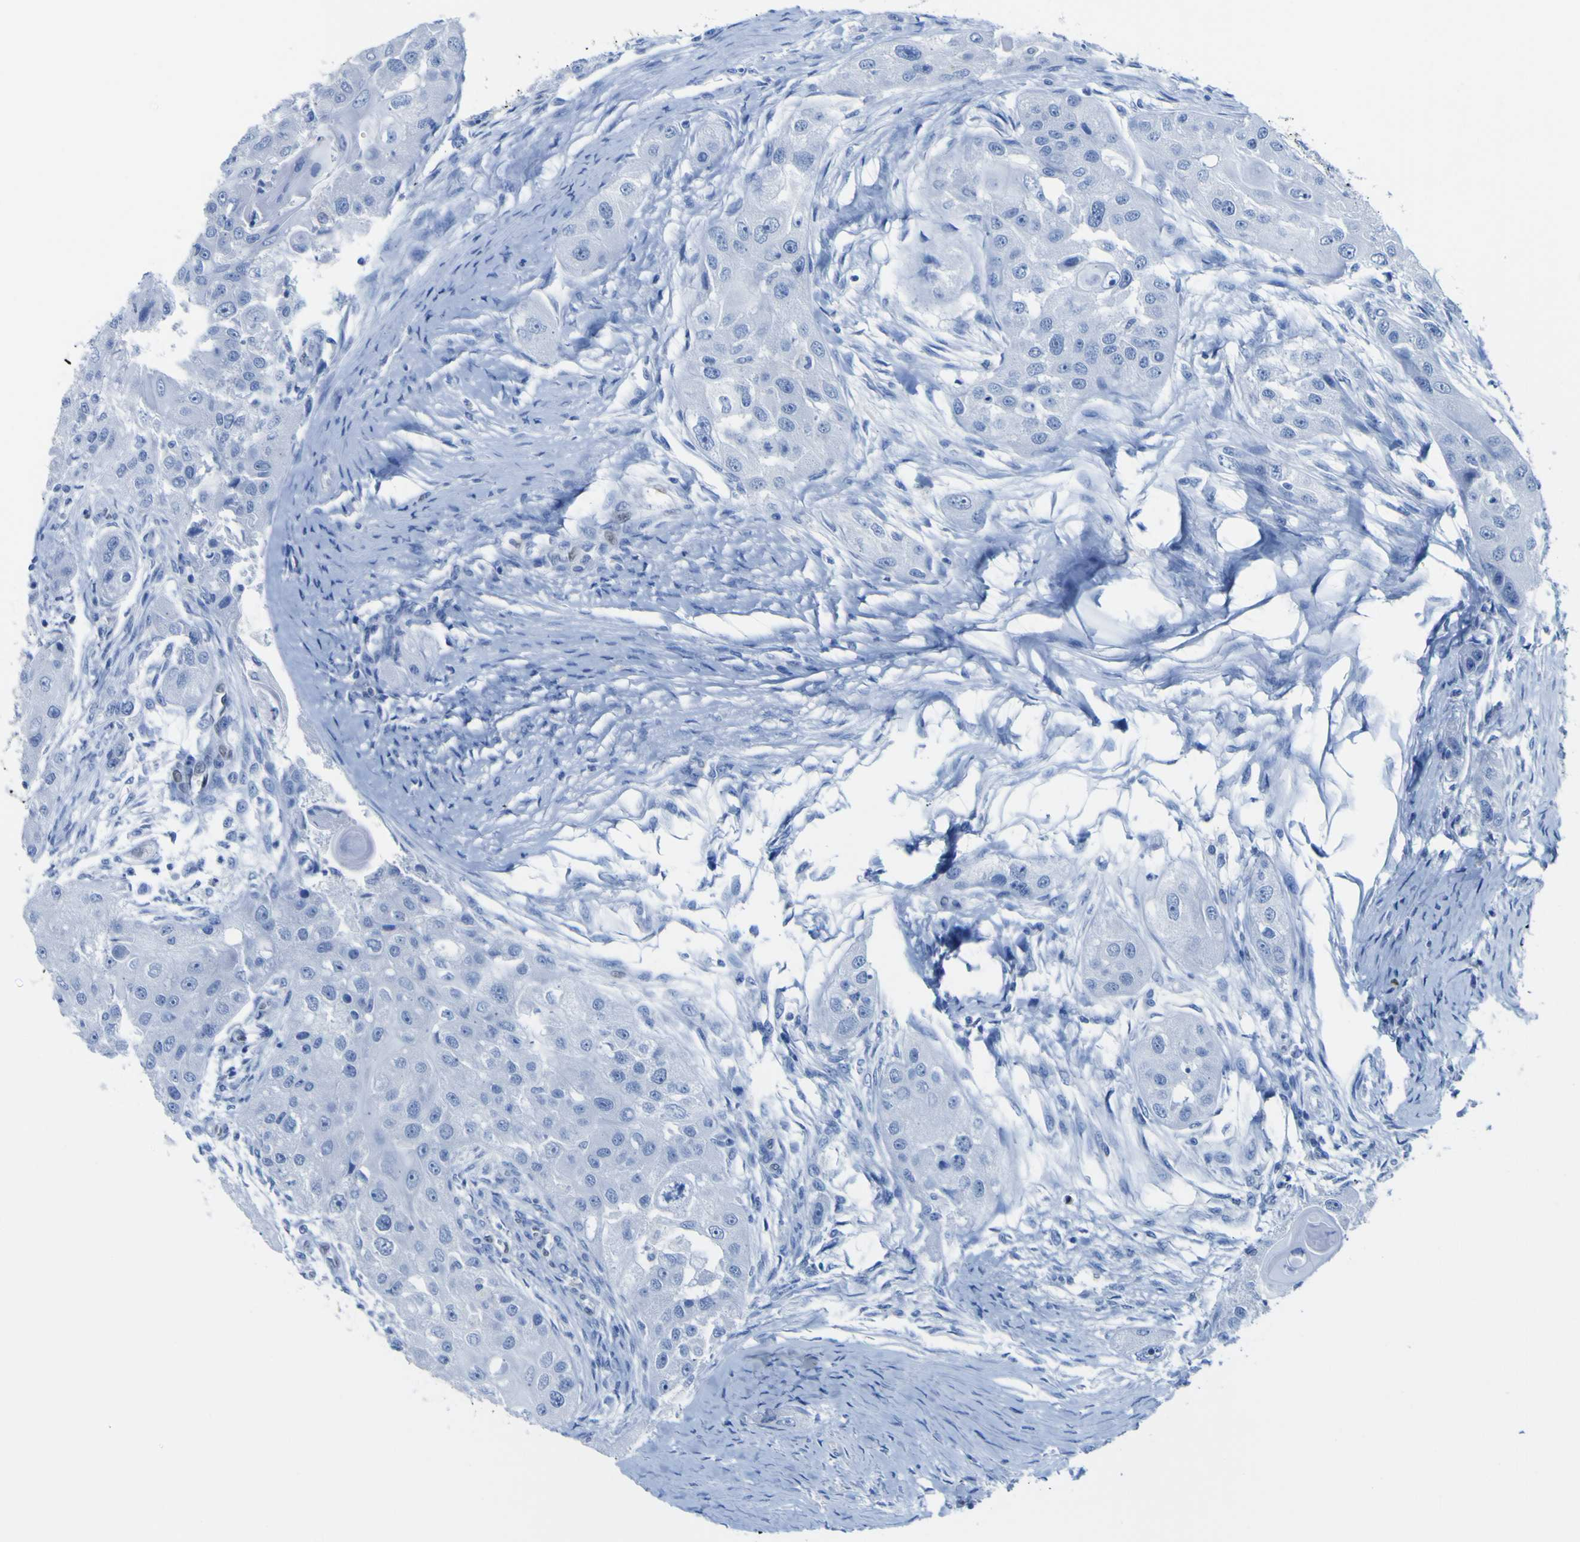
{"staining": {"intensity": "negative", "quantity": "none", "location": "none"}, "tissue": "head and neck cancer", "cell_type": "Tumor cells", "image_type": "cancer", "snomed": [{"axis": "morphology", "description": "Normal tissue, NOS"}, {"axis": "morphology", "description": "Squamous cell carcinoma, NOS"}, {"axis": "topography", "description": "Skeletal muscle"}, {"axis": "topography", "description": "Head-Neck"}], "caption": "Head and neck cancer stained for a protein using IHC exhibits no expression tumor cells.", "gene": "DACH1", "patient": {"sex": "male", "age": 51}}